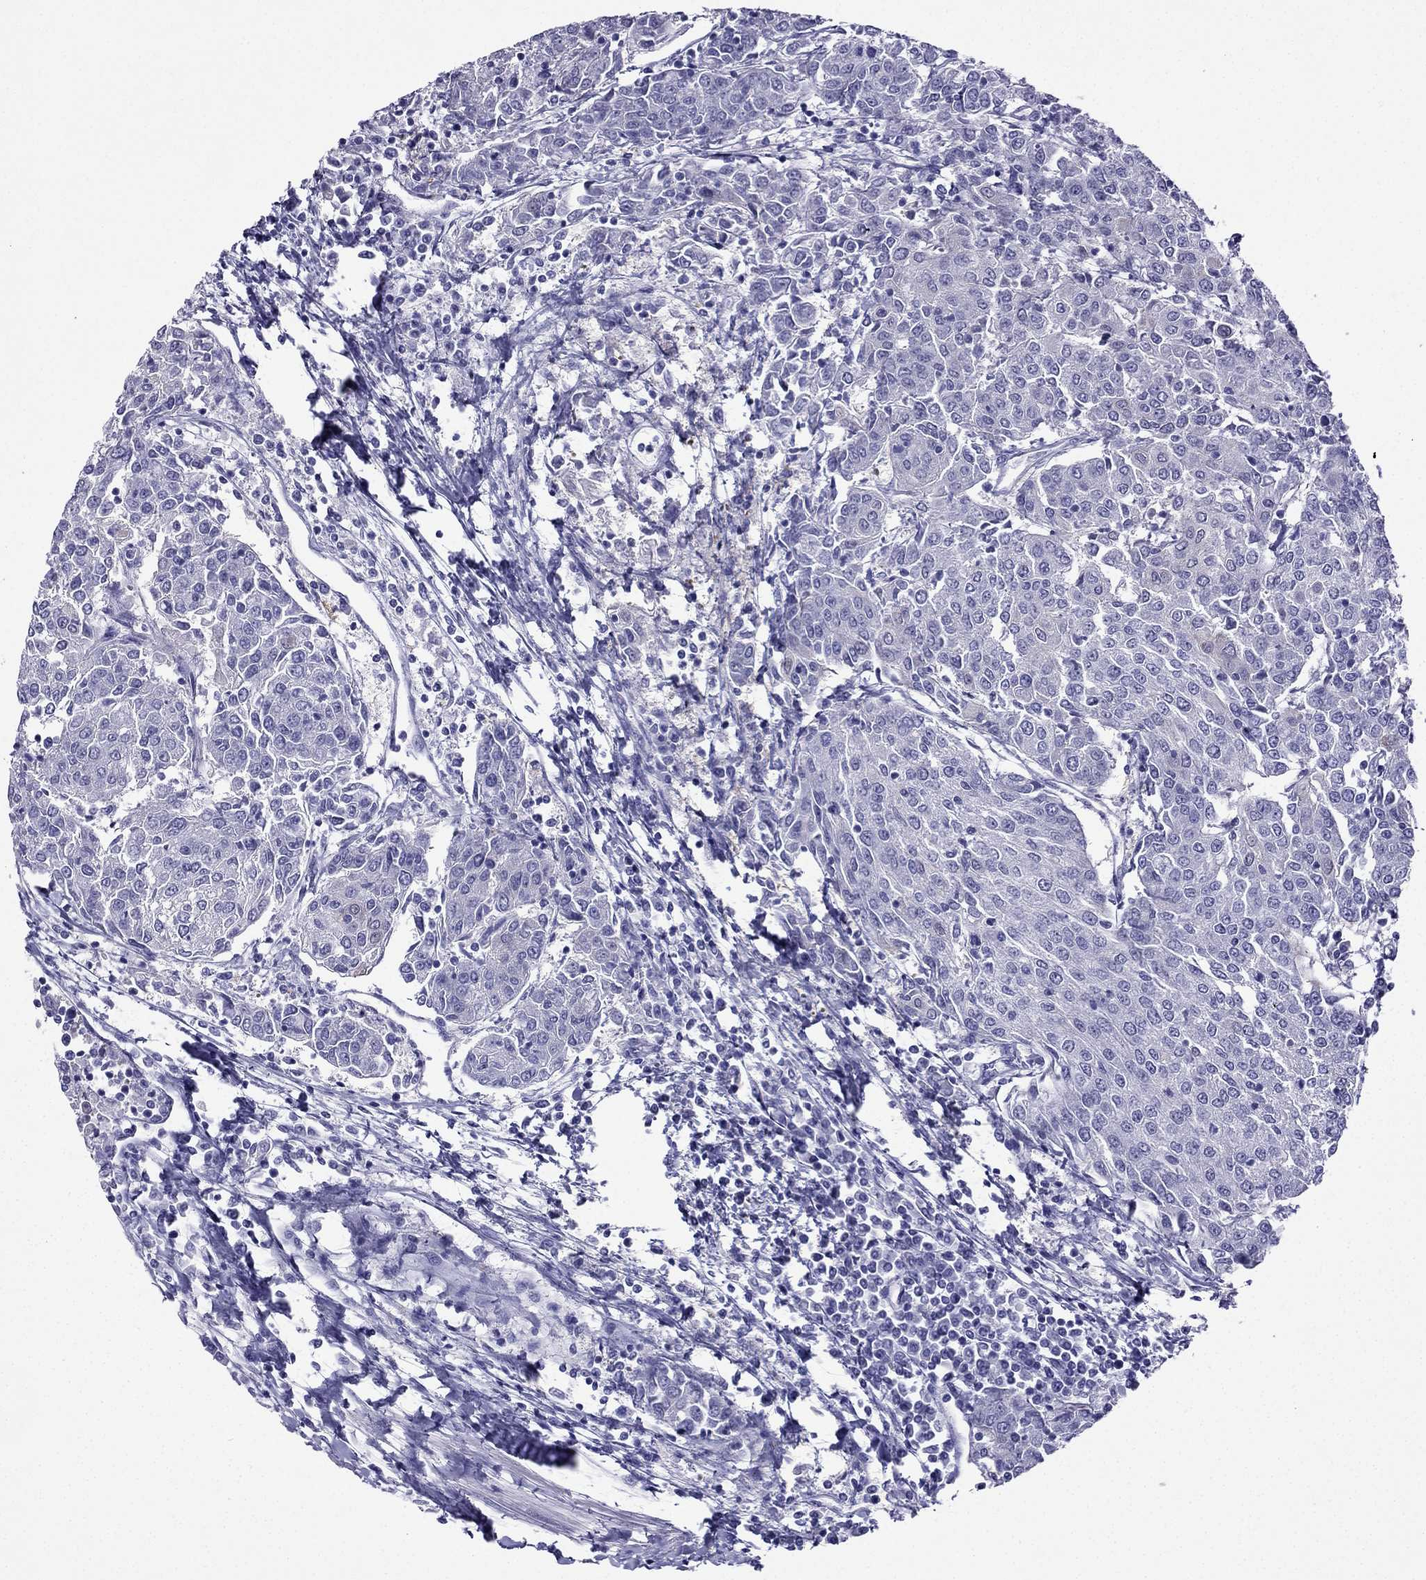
{"staining": {"intensity": "negative", "quantity": "none", "location": "none"}, "tissue": "urothelial cancer", "cell_type": "Tumor cells", "image_type": "cancer", "snomed": [{"axis": "morphology", "description": "Urothelial carcinoma, High grade"}, {"axis": "topography", "description": "Urinary bladder"}], "caption": "A high-resolution micrograph shows immunohistochemistry staining of urothelial carcinoma (high-grade), which shows no significant staining in tumor cells.", "gene": "KCNJ10", "patient": {"sex": "female", "age": 85}}